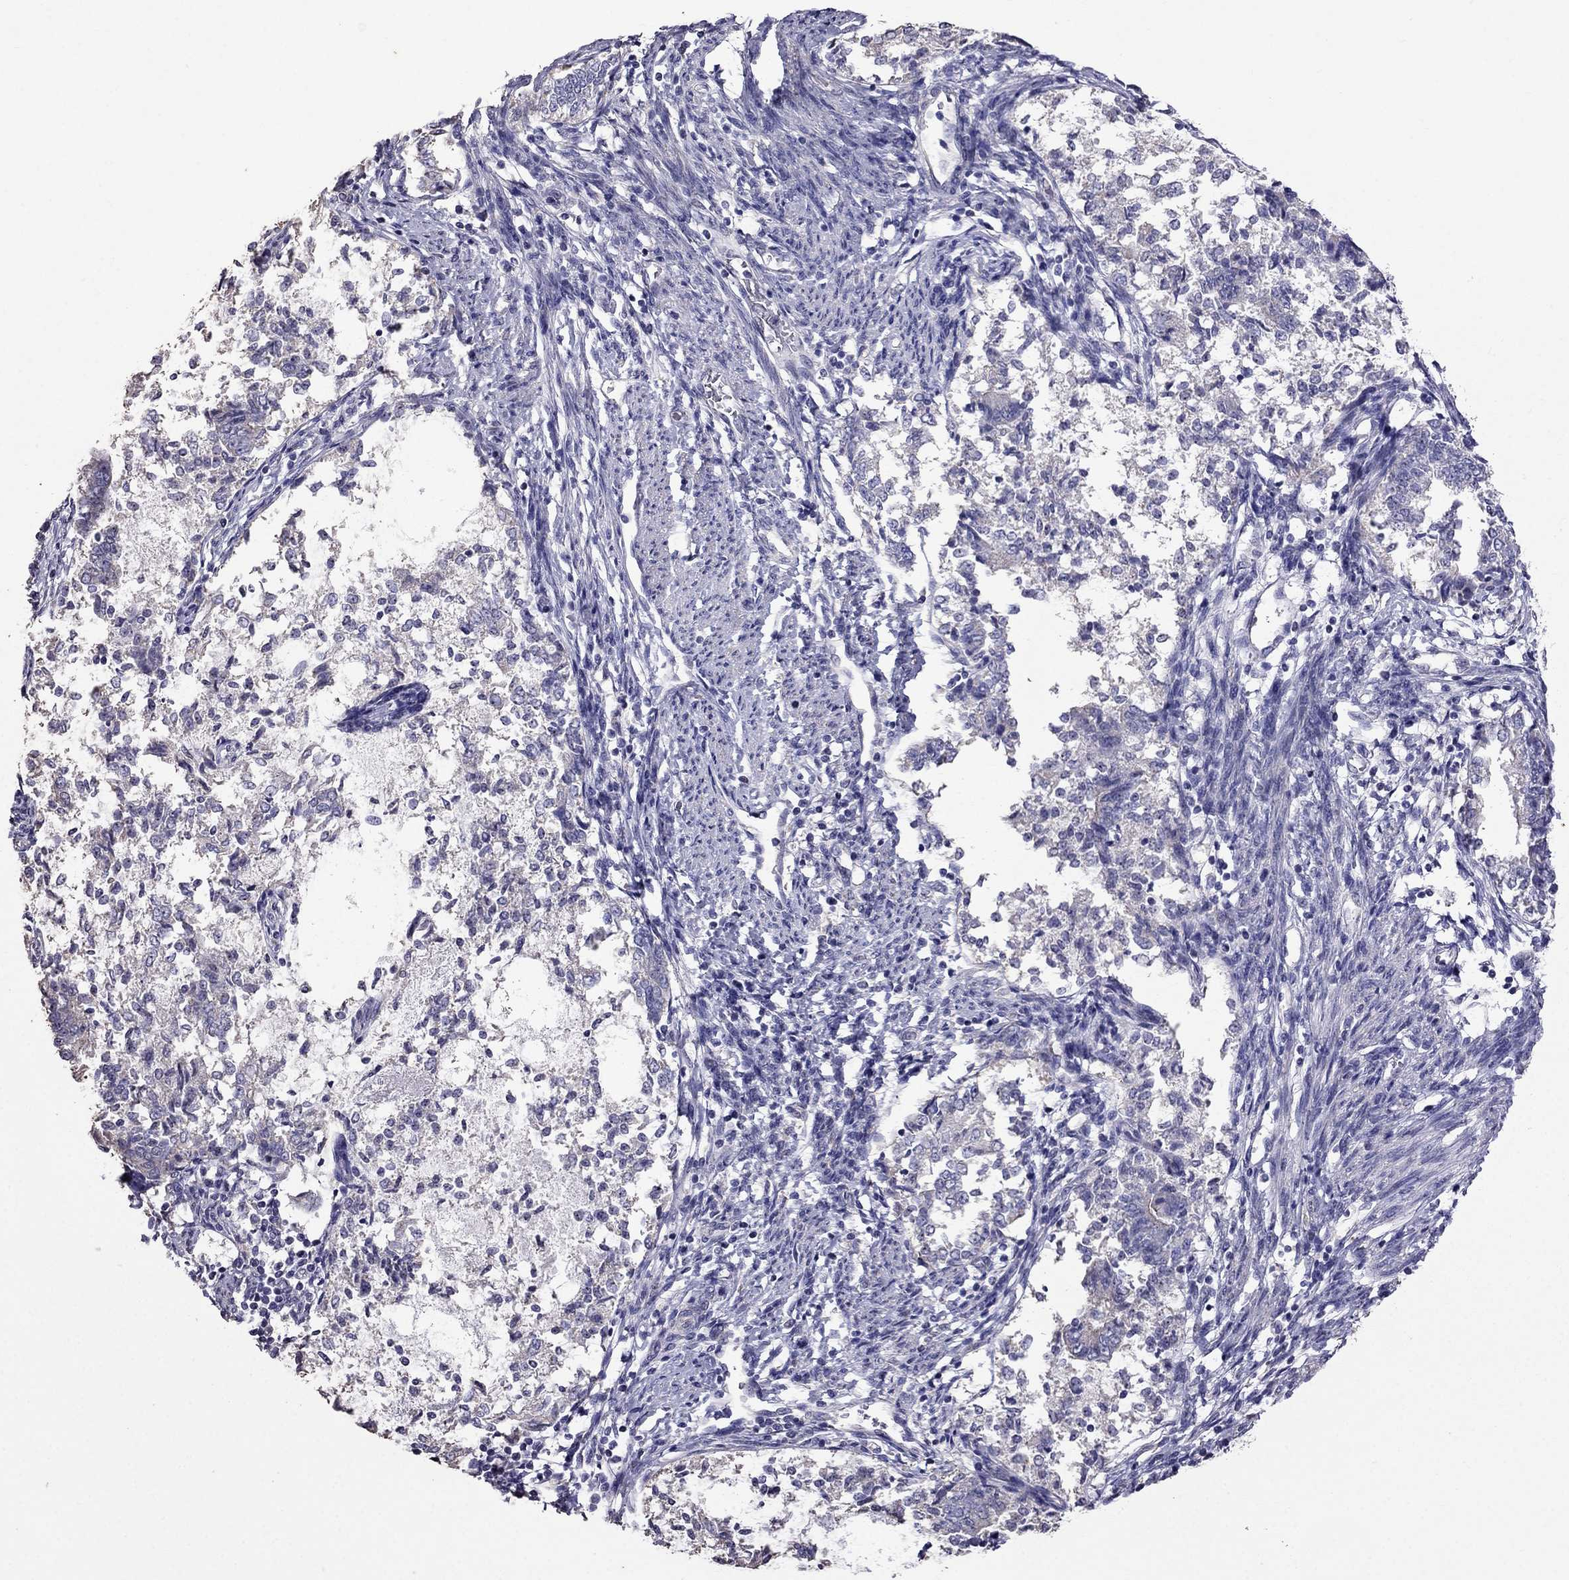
{"staining": {"intensity": "negative", "quantity": "none", "location": "none"}, "tissue": "endometrial cancer", "cell_type": "Tumor cells", "image_type": "cancer", "snomed": [{"axis": "morphology", "description": "Adenocarcinoma, NOS"}, {"axis": "topography", "description": "Endometrium"}], "caption": "Adenocarcinoma (endometrial) was stained to show a protein in brown. There is no significant staining in tumor cells.", "gene": "AK5", "patient": {"sex": "female", "age": 65}}